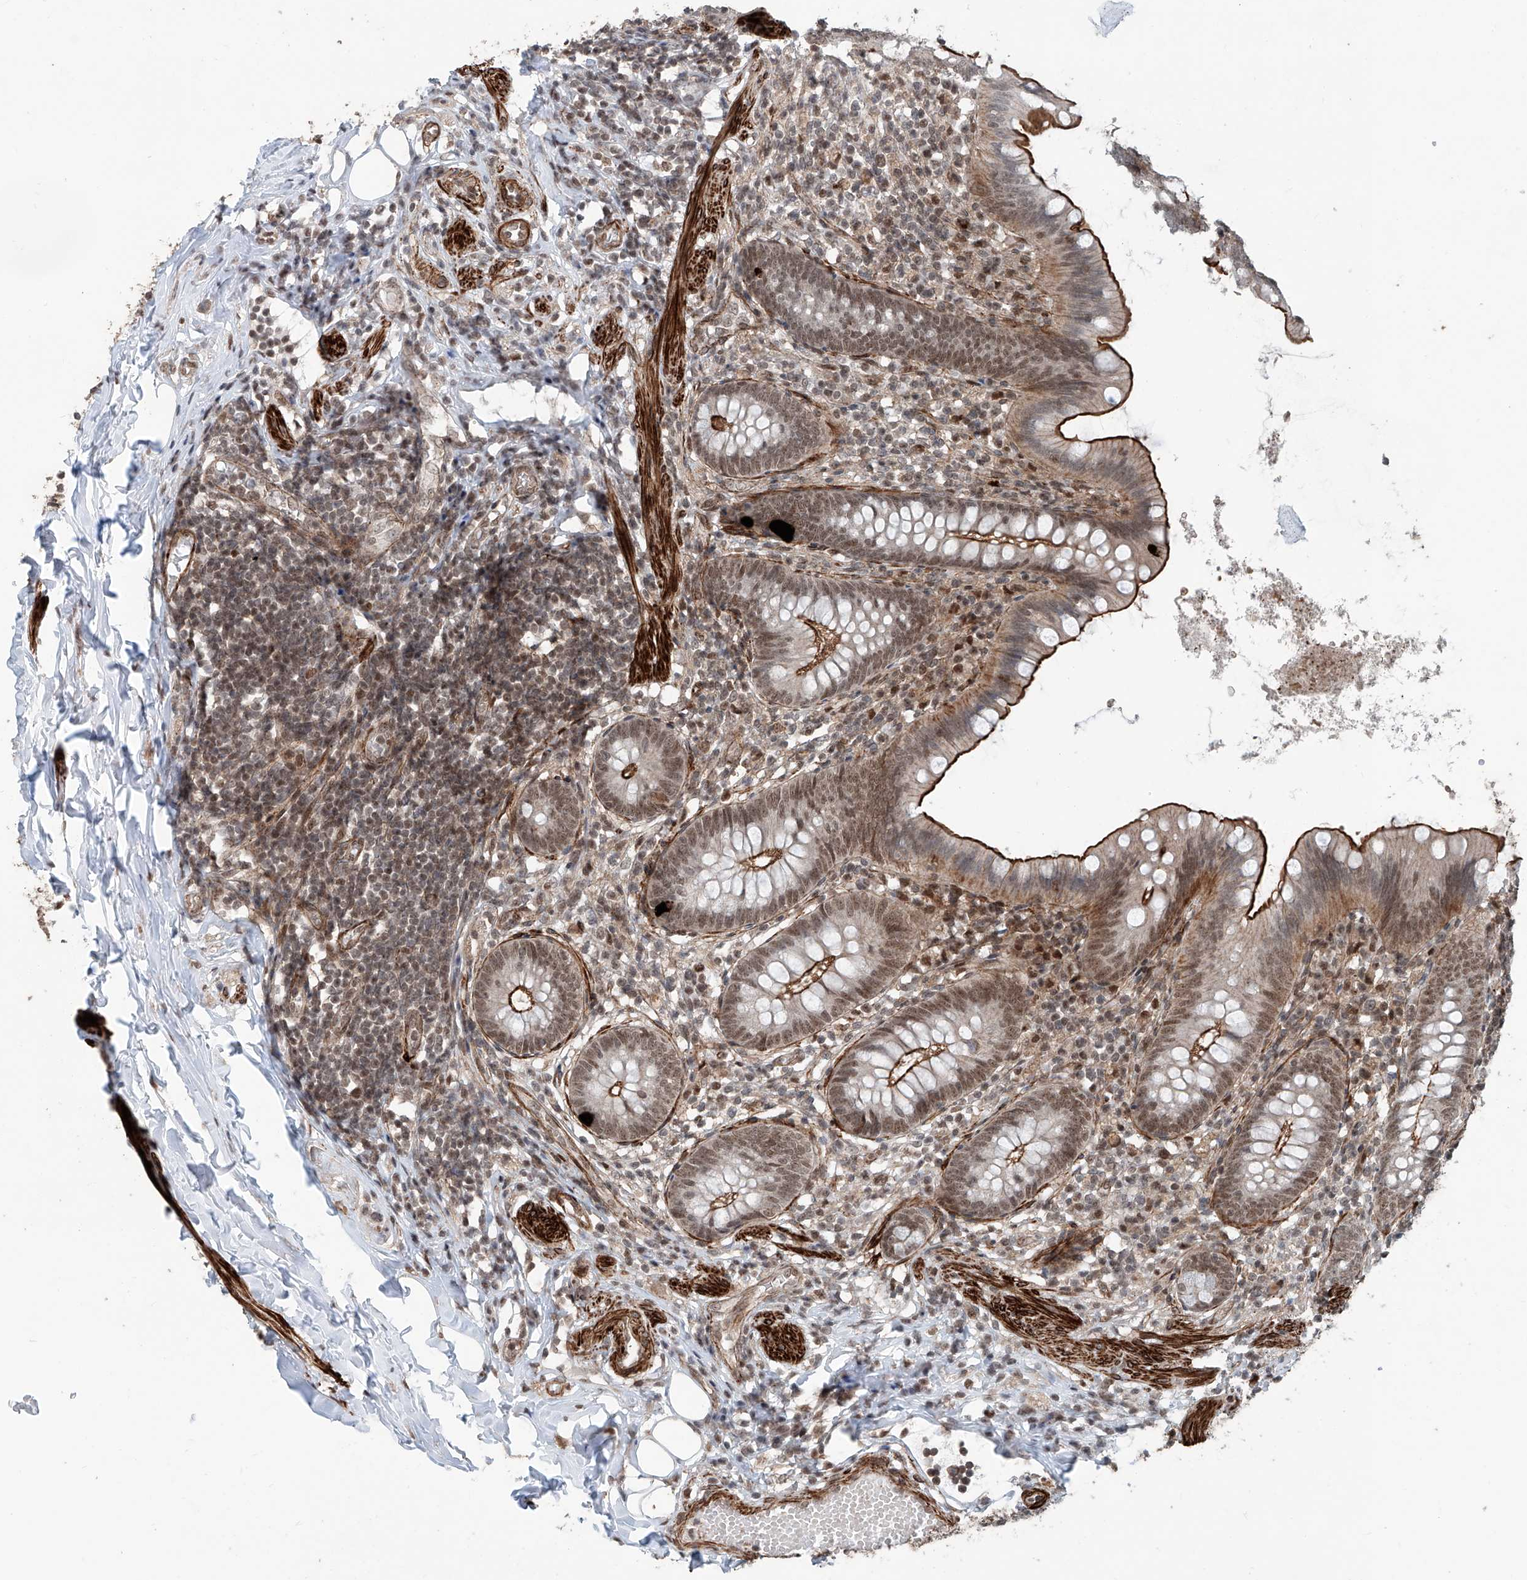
{"staining": {"intensity": "moderate", "quantity": ">75%", "location": "cytoplasmic/membranous,nuclear"}, "tissue": "appendix", "cell_type": "Glandular cells", "image_type": "normal", "snomed": [{"axis": "morphology", "description": "Normal tissue, NOS"}, {"axis": "topography", "description": "Appendix"}], "caption": "Appendix stained with IHC demonstrates moderate cytoplasmic/membranous,nuclear staining in approximately >75% of glandular cells.", "gene": "SDE2", "patient": {"sex": "female", "age": 62}}